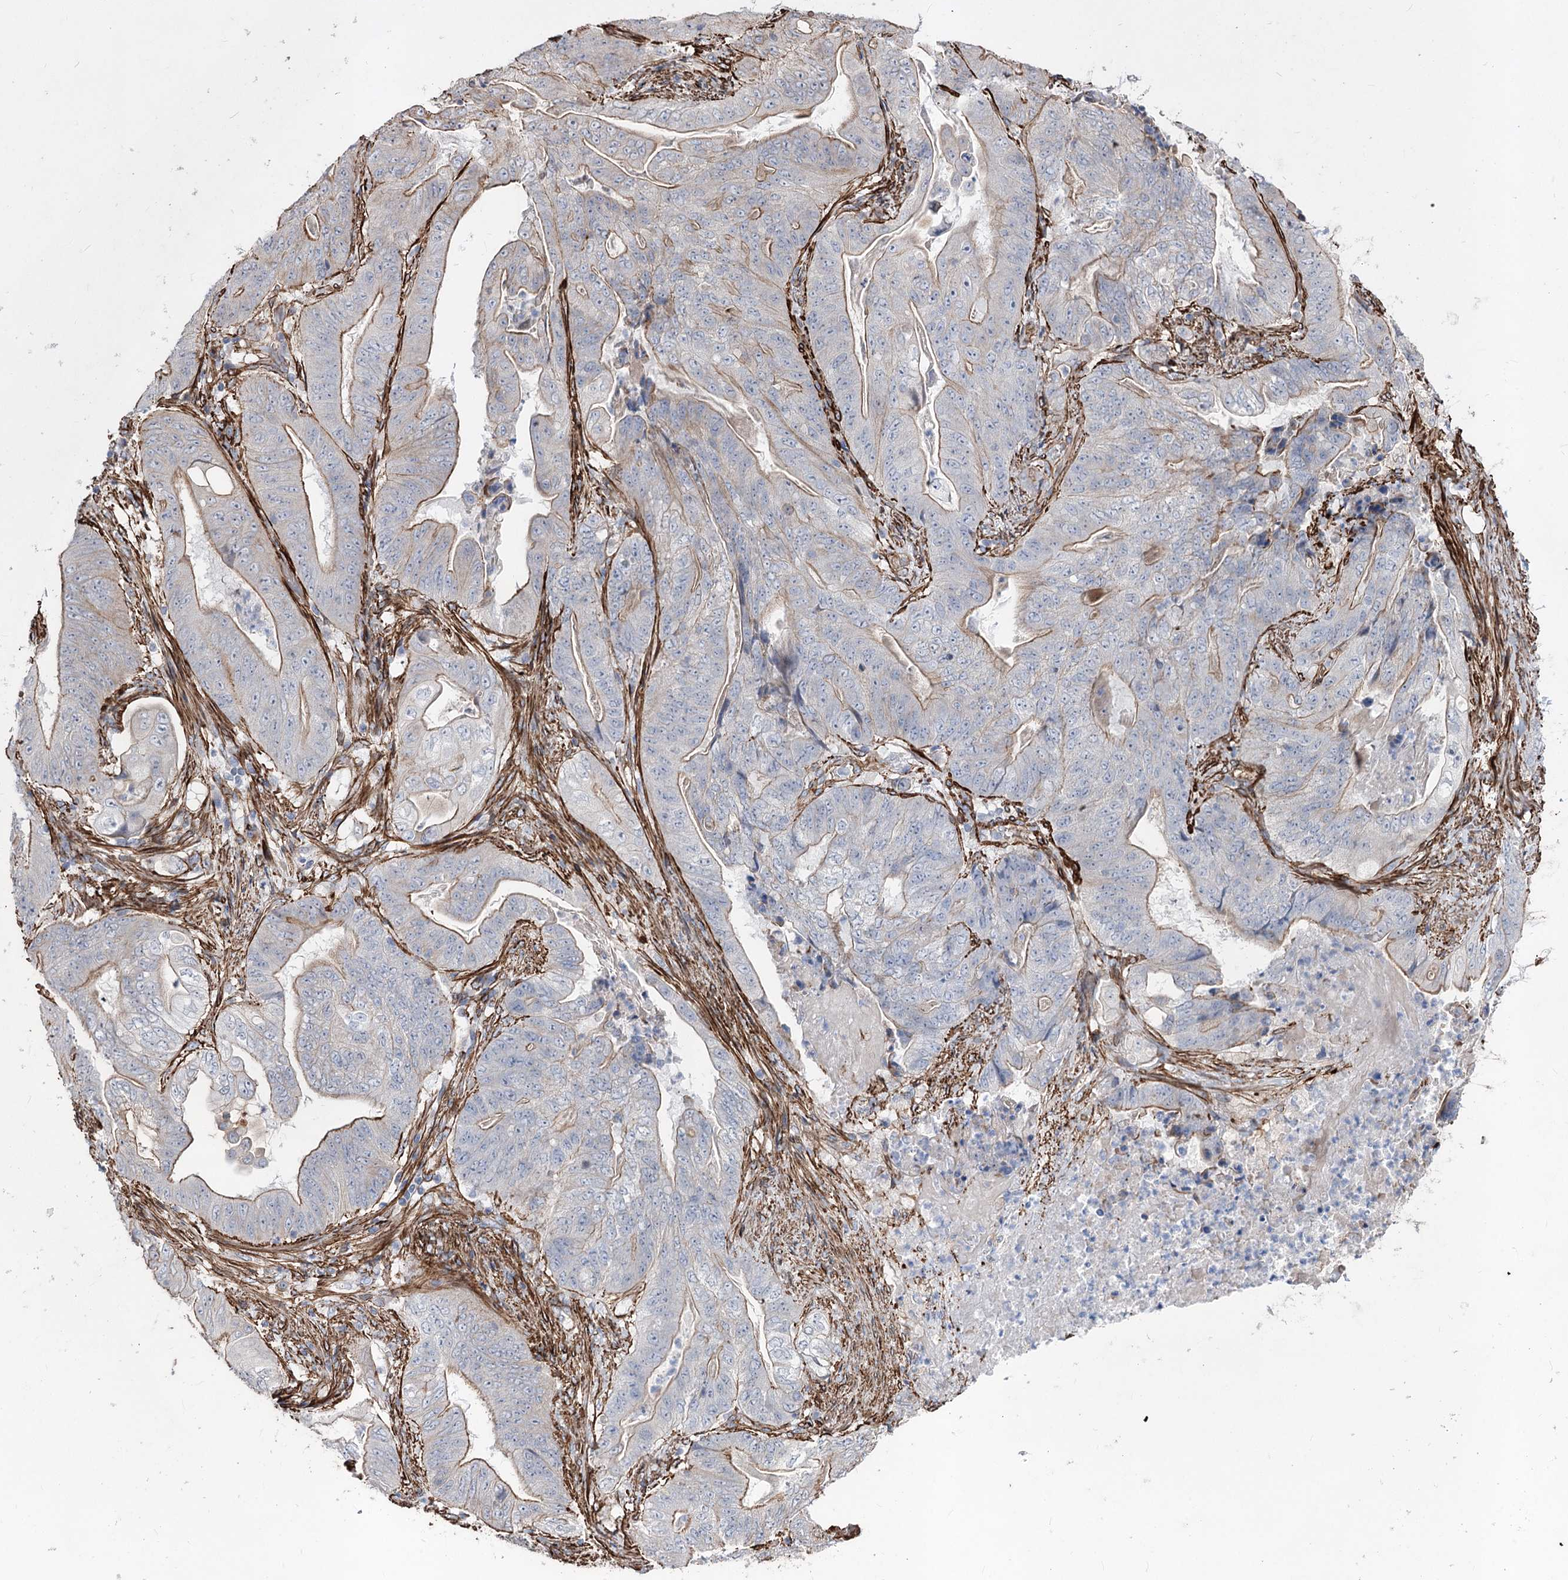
{"staining": {"intensity": "moderate", "quantity": "25%-75%", "location": "cytoplasmic/membranous"}, "tissue": "stomach cancer", "cell_type": "Tumor cells", "image_type": "cancer", "snomed": [{"axis": "morphology", "description": "Adenocarcinoma, NOS"}, {"axis": "topography", "description": "Stomach"}], "caption": "About 25%-75% of tumor cells in adenocarcinoma (stomach) demonstrate moderate cytoplasmic/membranous protein staining as visualized by brown immunohistochemical staining.", "gene": "ARHGAP20", "patient": {"sex": "female", "age": 73}}